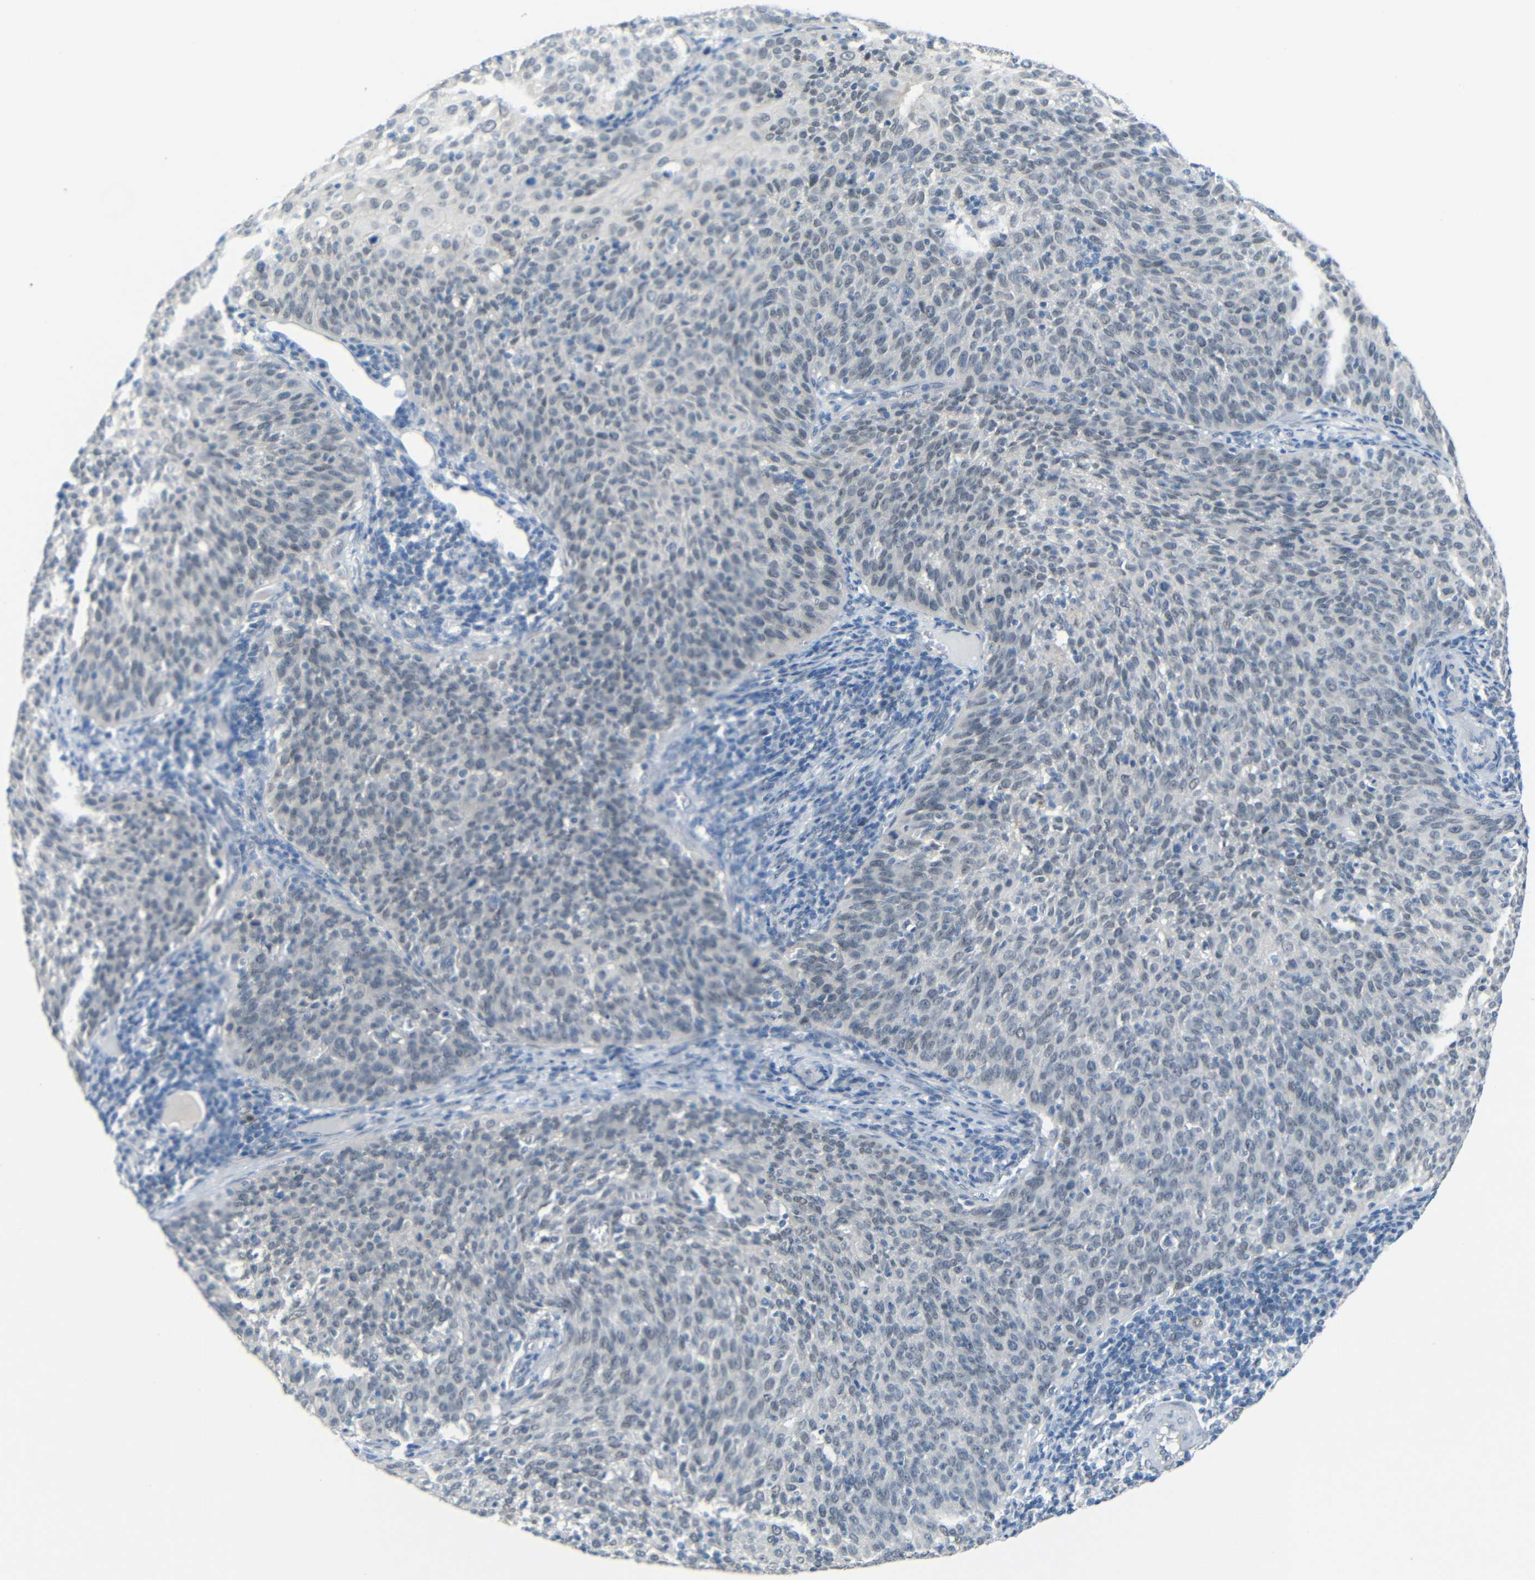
{"staining": {"intensity": "negative", "quantity": "none", "location": "none"}, "tissue": "cervical cancer", "cell_type": "Tumor cells", "image_type": "cancer", "snomed": [{"axis": "morphology", "description": "Squamous cell carcinoma, NOS"}, {"axis": "topography", "description": "Cervix"}], "caption": "High power microscopy histopathology image of an immunohistochemistry photomicrograph of cervical cancer (squamous cell carcinoma), revealing no significant expression in tumor cells.", "gene": "GPR158", "patient": {"sex": "female", "age": 38}}